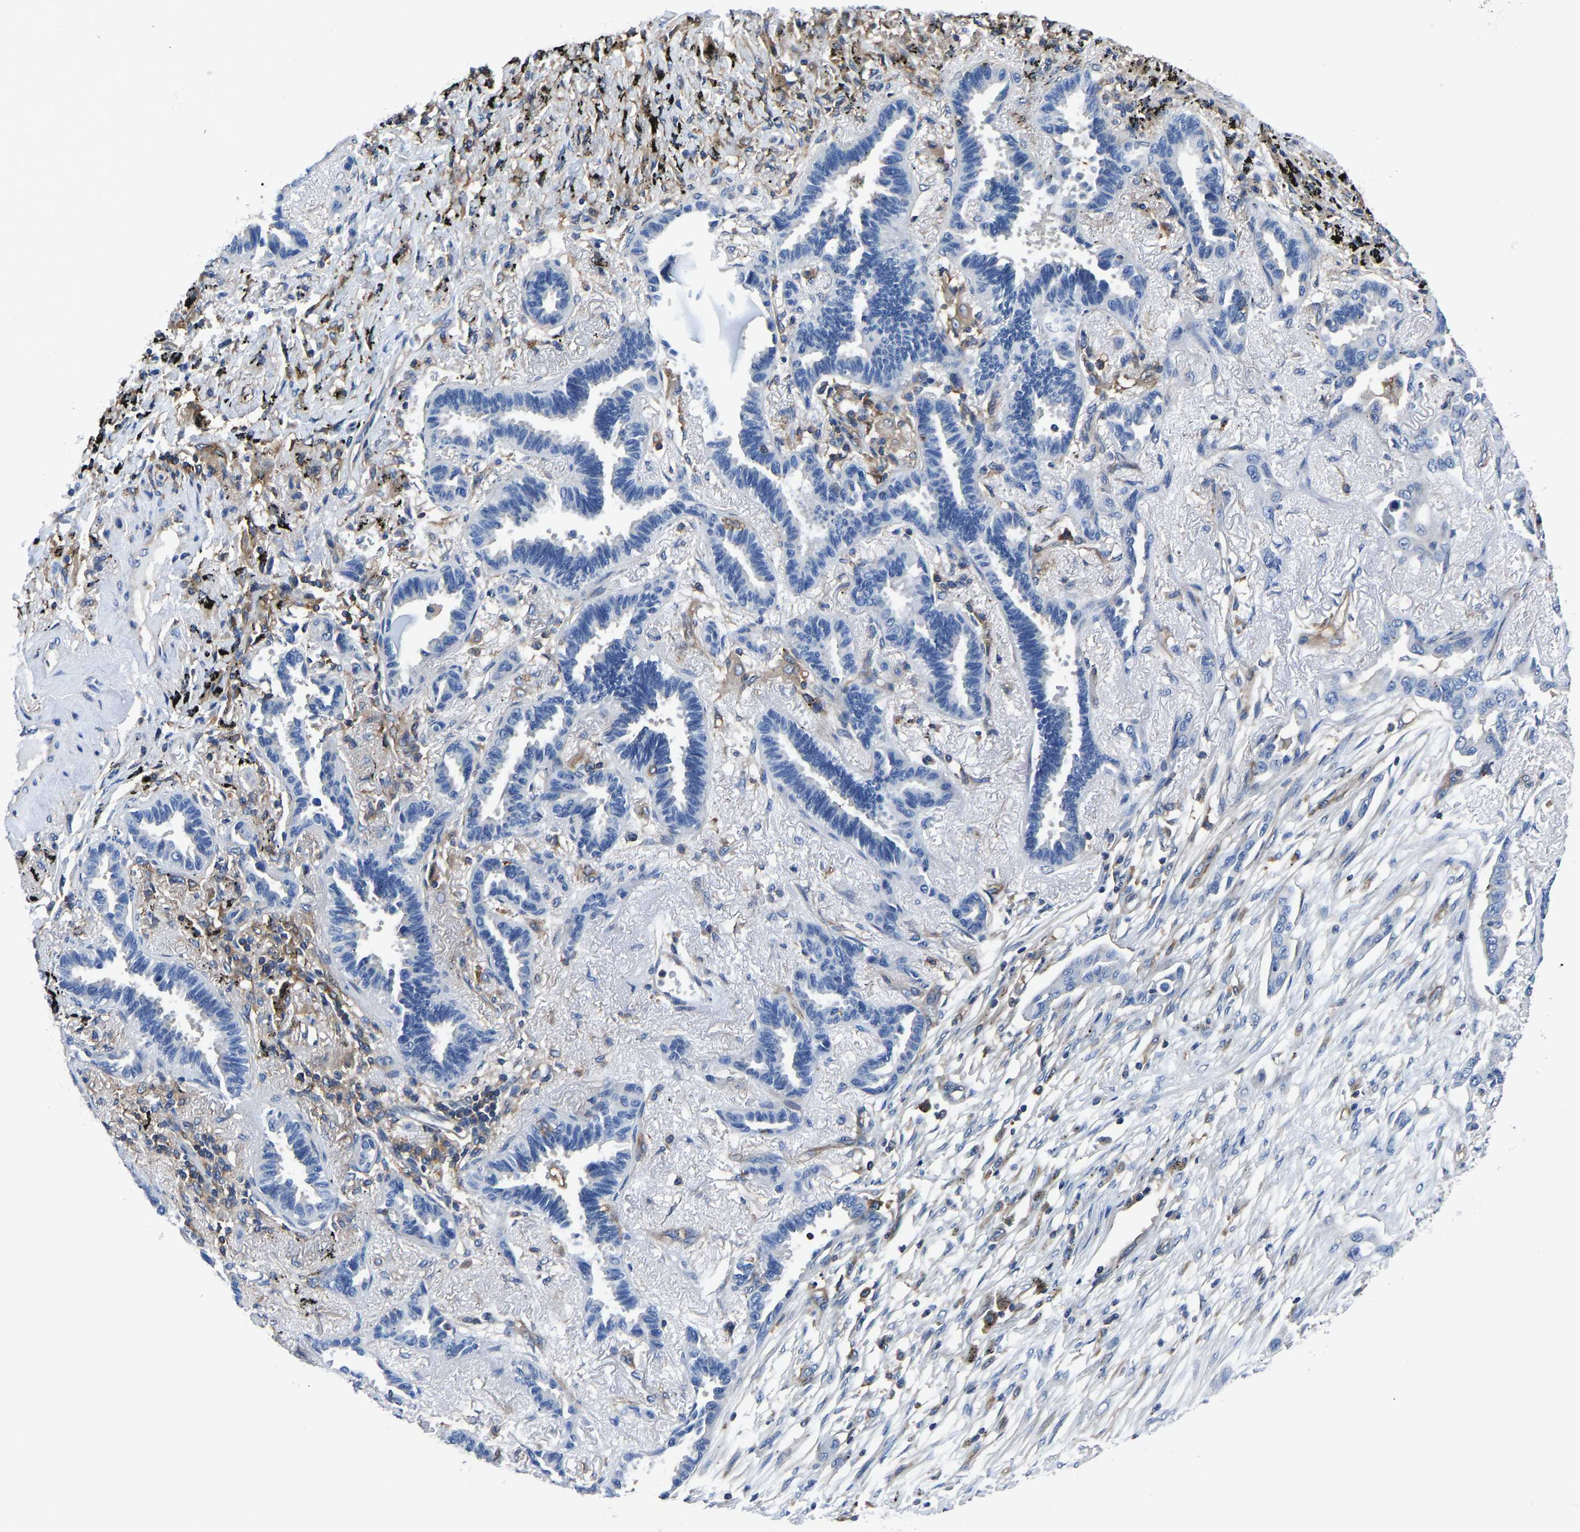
{"staining": {"intensity": "negative", "quantity": "none", "location": "none"}, "tissue": "lung cancer", "cell_type": "Tumor cells", "image_type": "cancer", "snomed": [{"axis": "morphology", "description": "Adenocarcinoma, NOS"}, {"axis": "topography", "description": "Lung"}], "caption": "A micrograph of lung cancer stained for a protein exhibits no brown staining in tumor cells.", "gene": "PRKAR1A", "patient": {"sex": "male", "age": 59}}